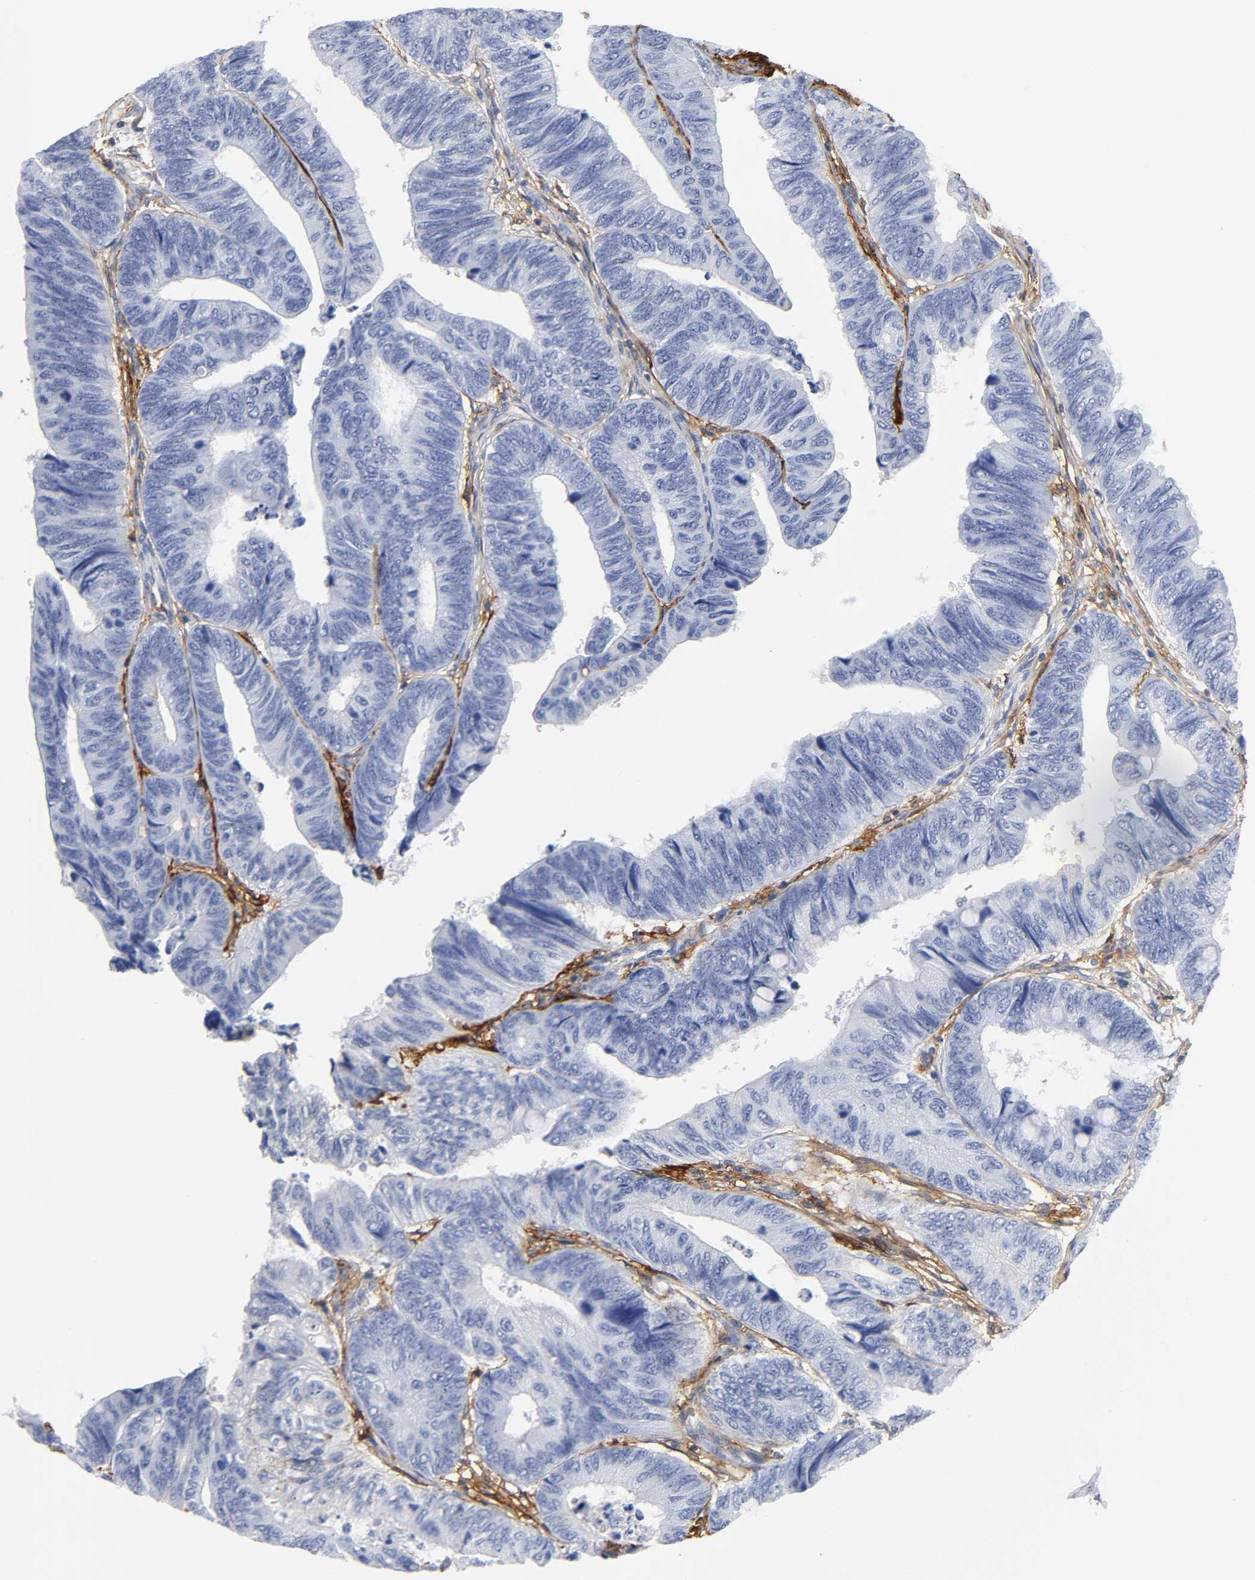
{"staining": {"intensity": "negative", "quantity": "none", "location": "none"}, "tissue": "colorectal cancer", "cell_type": "Tumor cells", "image_type": "cancer", "snomed": [{"axis": "morphology", "description": "Normal tissue, NOS"}, {"axis": "morphology", "description": "Adenocarcinoma, NOS"}, {"axis": "topography", "description": "Rectum"}, {"axis": "topography", "description": "Peripheral nerve tissue"}], "caption": "There is no significant expression in tumor cells of colorectal cancer. The staining was performed using DAB (3,3'-diaminobenzidine) to visualize the protein expression in brown, while the nuclei were stained in blue with hematoxylin (Magnification: 20x).", "gene": "ICAM1", "patient": {"sex": "male", "age": 92}}